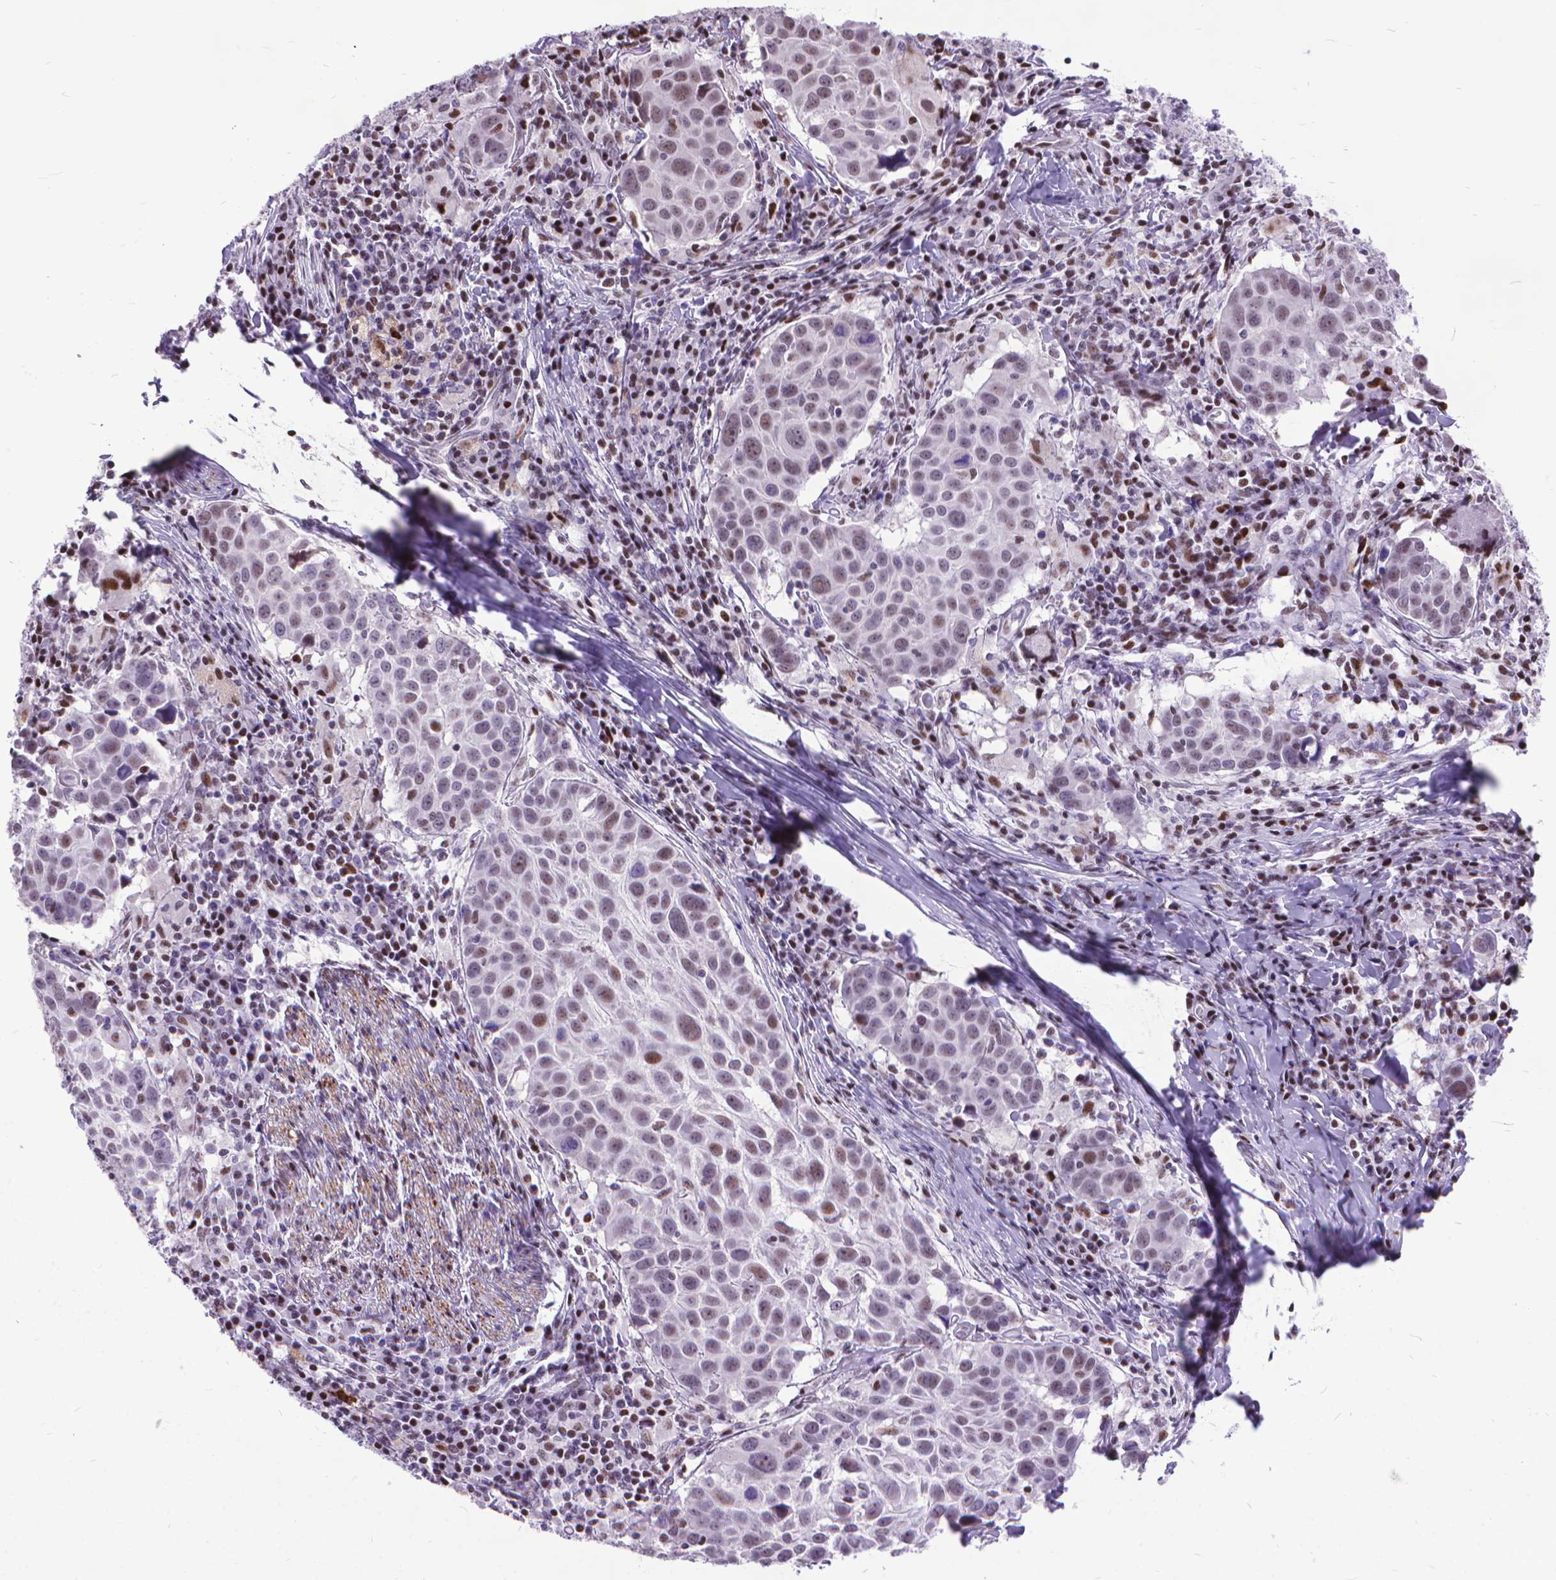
{"staining": {"intensity": "weak", "quantity": "<25%", "location": "nuclear"}, "tissue": "lung cancer", "cell_type": "Tumor cells", "image_type": "cancer", "snomed": [{"axis": "morphology", "description": "Squamous cell carcinoma, NOS"}, {"axis": "topography", "description": "Lung"}], "caption": "Histopathology image shows no protein expression in tumor cells of lung squamous cell carcinoma tissue.", "gene": "POLE4", "patient": {"sex": "male", "age": 57}}